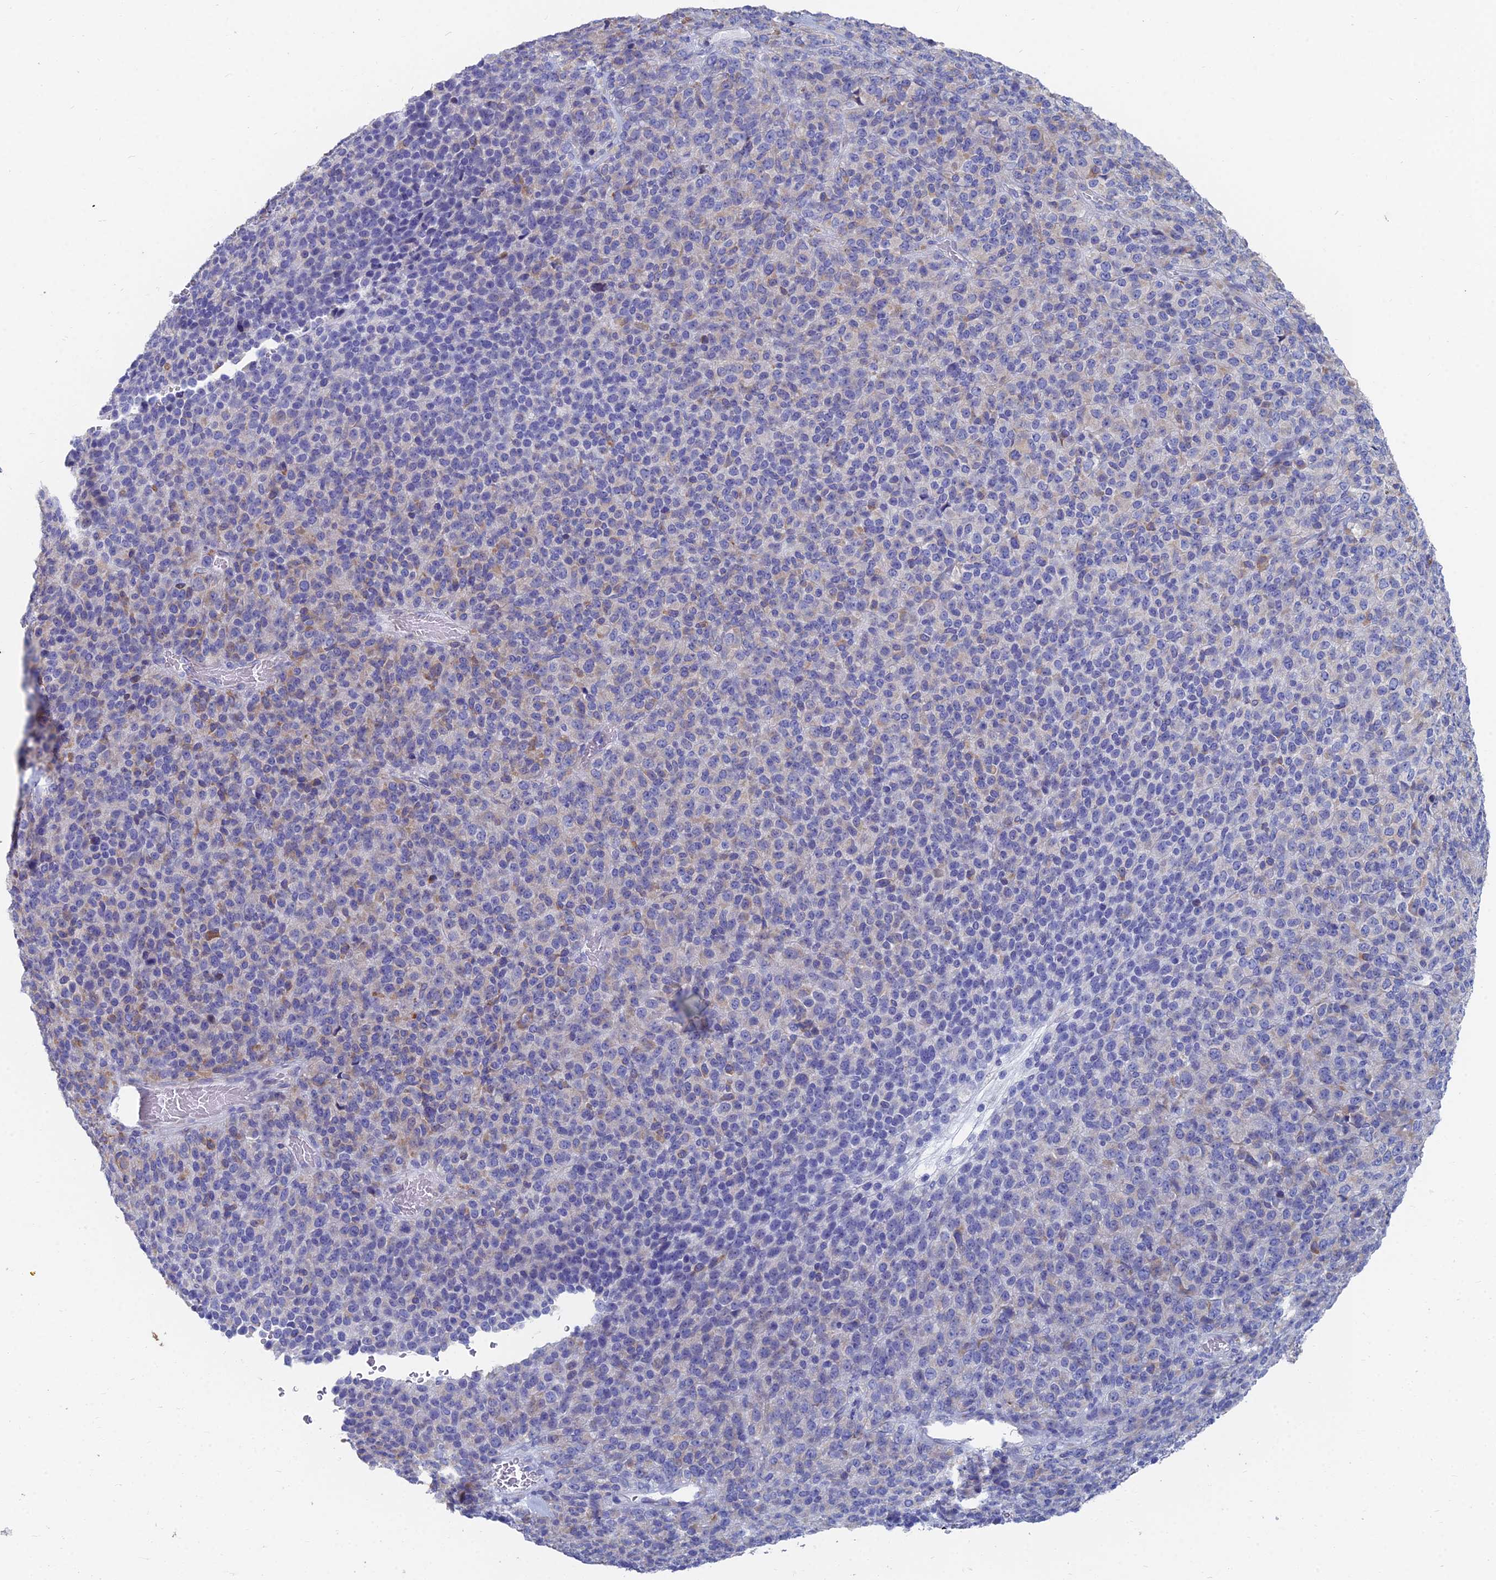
{"staining": {"intensity": "weak", "quantity": "<25%", "location": "cytoplasmic/membranous"}, "tissue": "melanoma", "cell_type": "Tumor cells", "image_type": "cancer", "snomed": [{"axis": "morphology", "description": "Malignant melanoma, Metastatic site"}, {"axis": "topography", "description": "Brain"}], "caption": "DAB (3,3'-diaminobenzidine) immunohistochemical staining of human malignant melanoma (metastatic site) demonstrates no significant expression in tumor cells. The staining is performed using DAB (3,3'-diaminobenzidine) brown chromogen with nuclei counter-stained in using hematoxylin.", "gene": "TNNT3", "patient": {"sex": "female", "age": 56}}